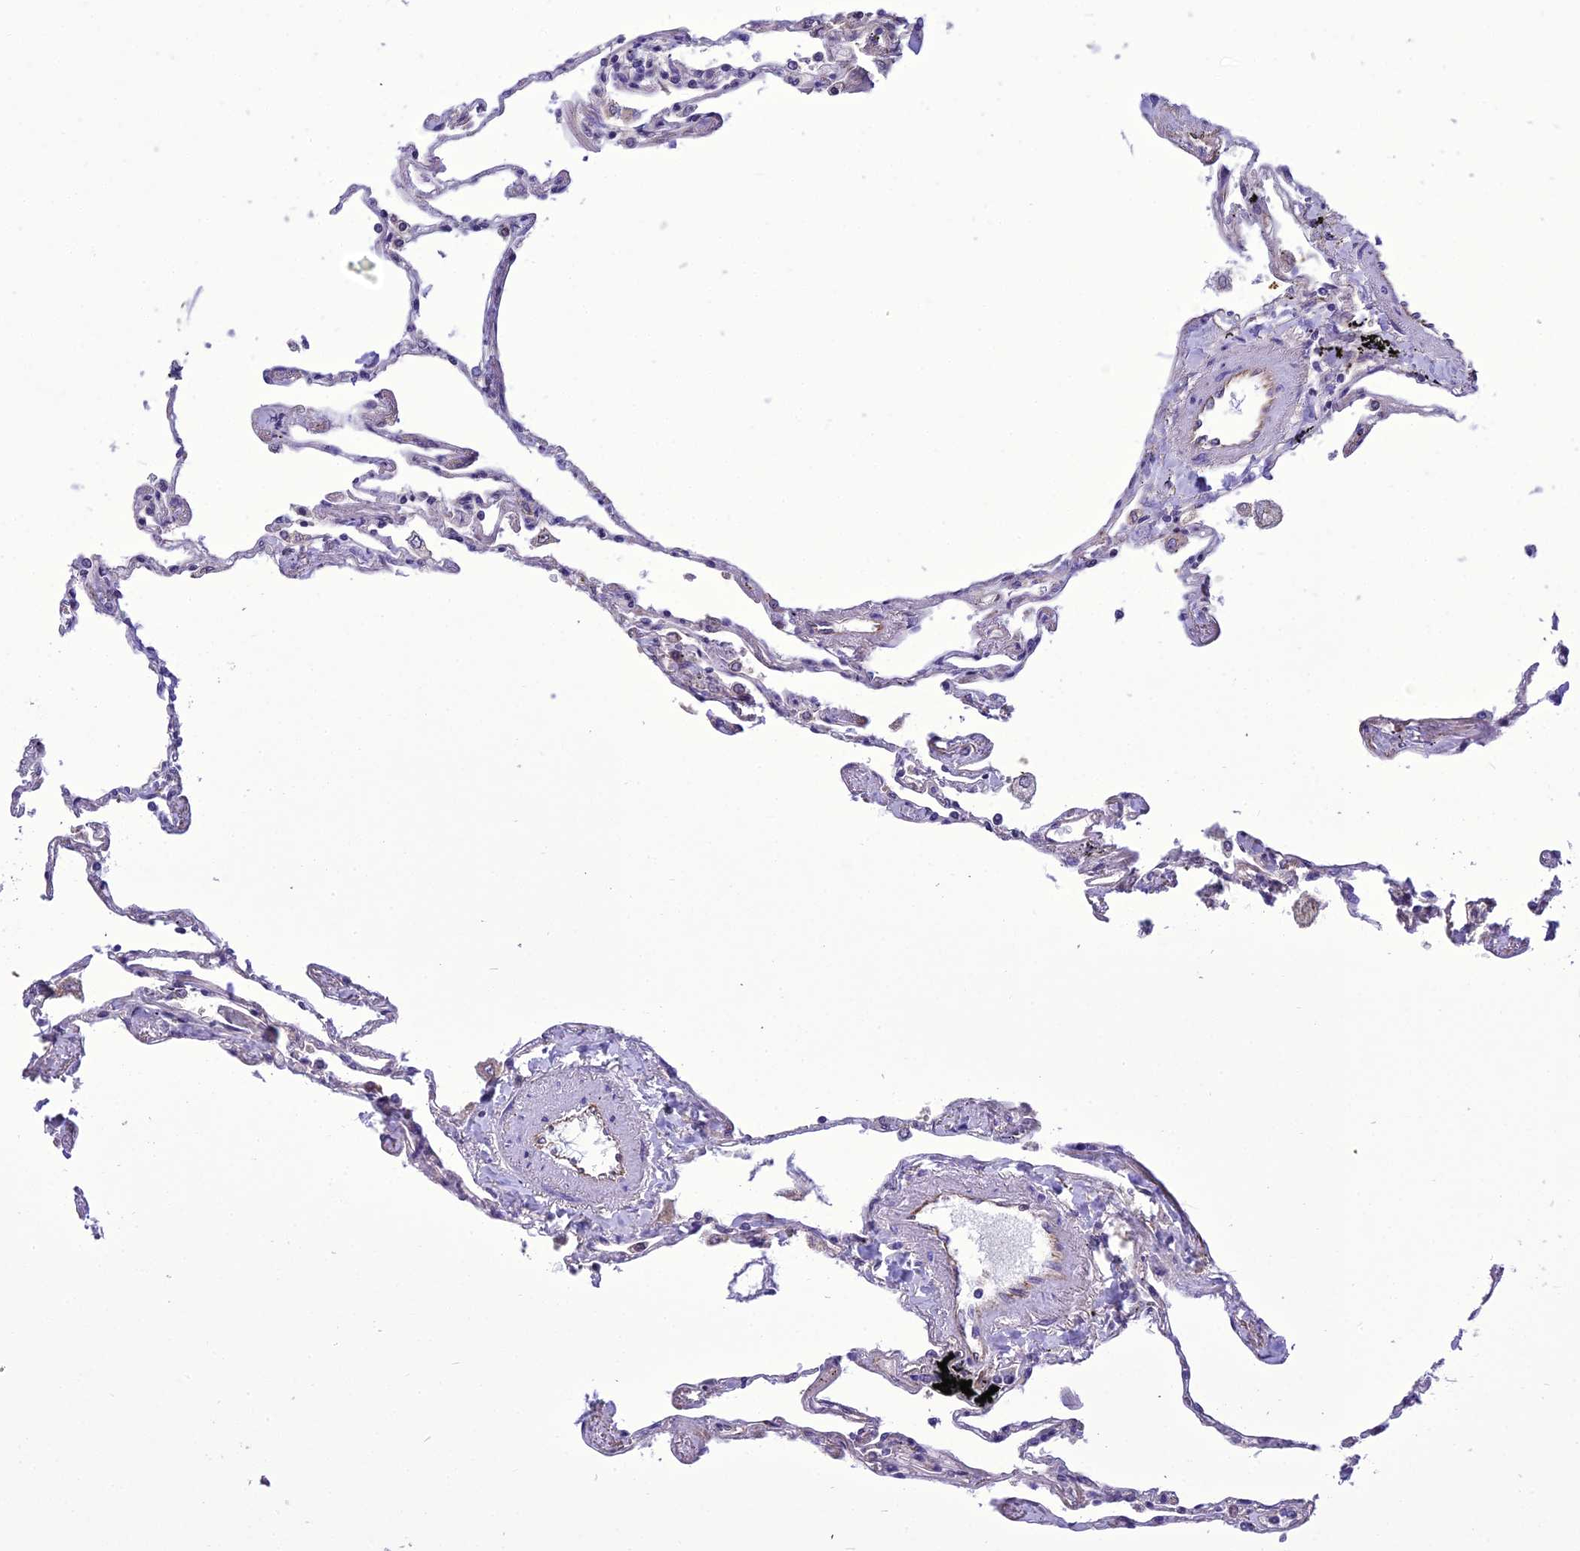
{"staining": {"intensity": "weak", "quantity": "<25%", "location": "cytoplasmic/membranous"}, "tissue": "lung", "cell_type": "Alveolar cells", "image_type": "normal", "snomed": [{"axis": "morphology", "description": "Normal tissue, NOS"}, {"axis": "topography", "description": "Lung"}], "caption": "Alveolar cells show no significant staining in unremarkable lung. (Immunohistochemistry (ihc), brightfield microscopy, high magnification).", "gene": "BORCS6", "patient": {"sex": "female", "age": 67}}